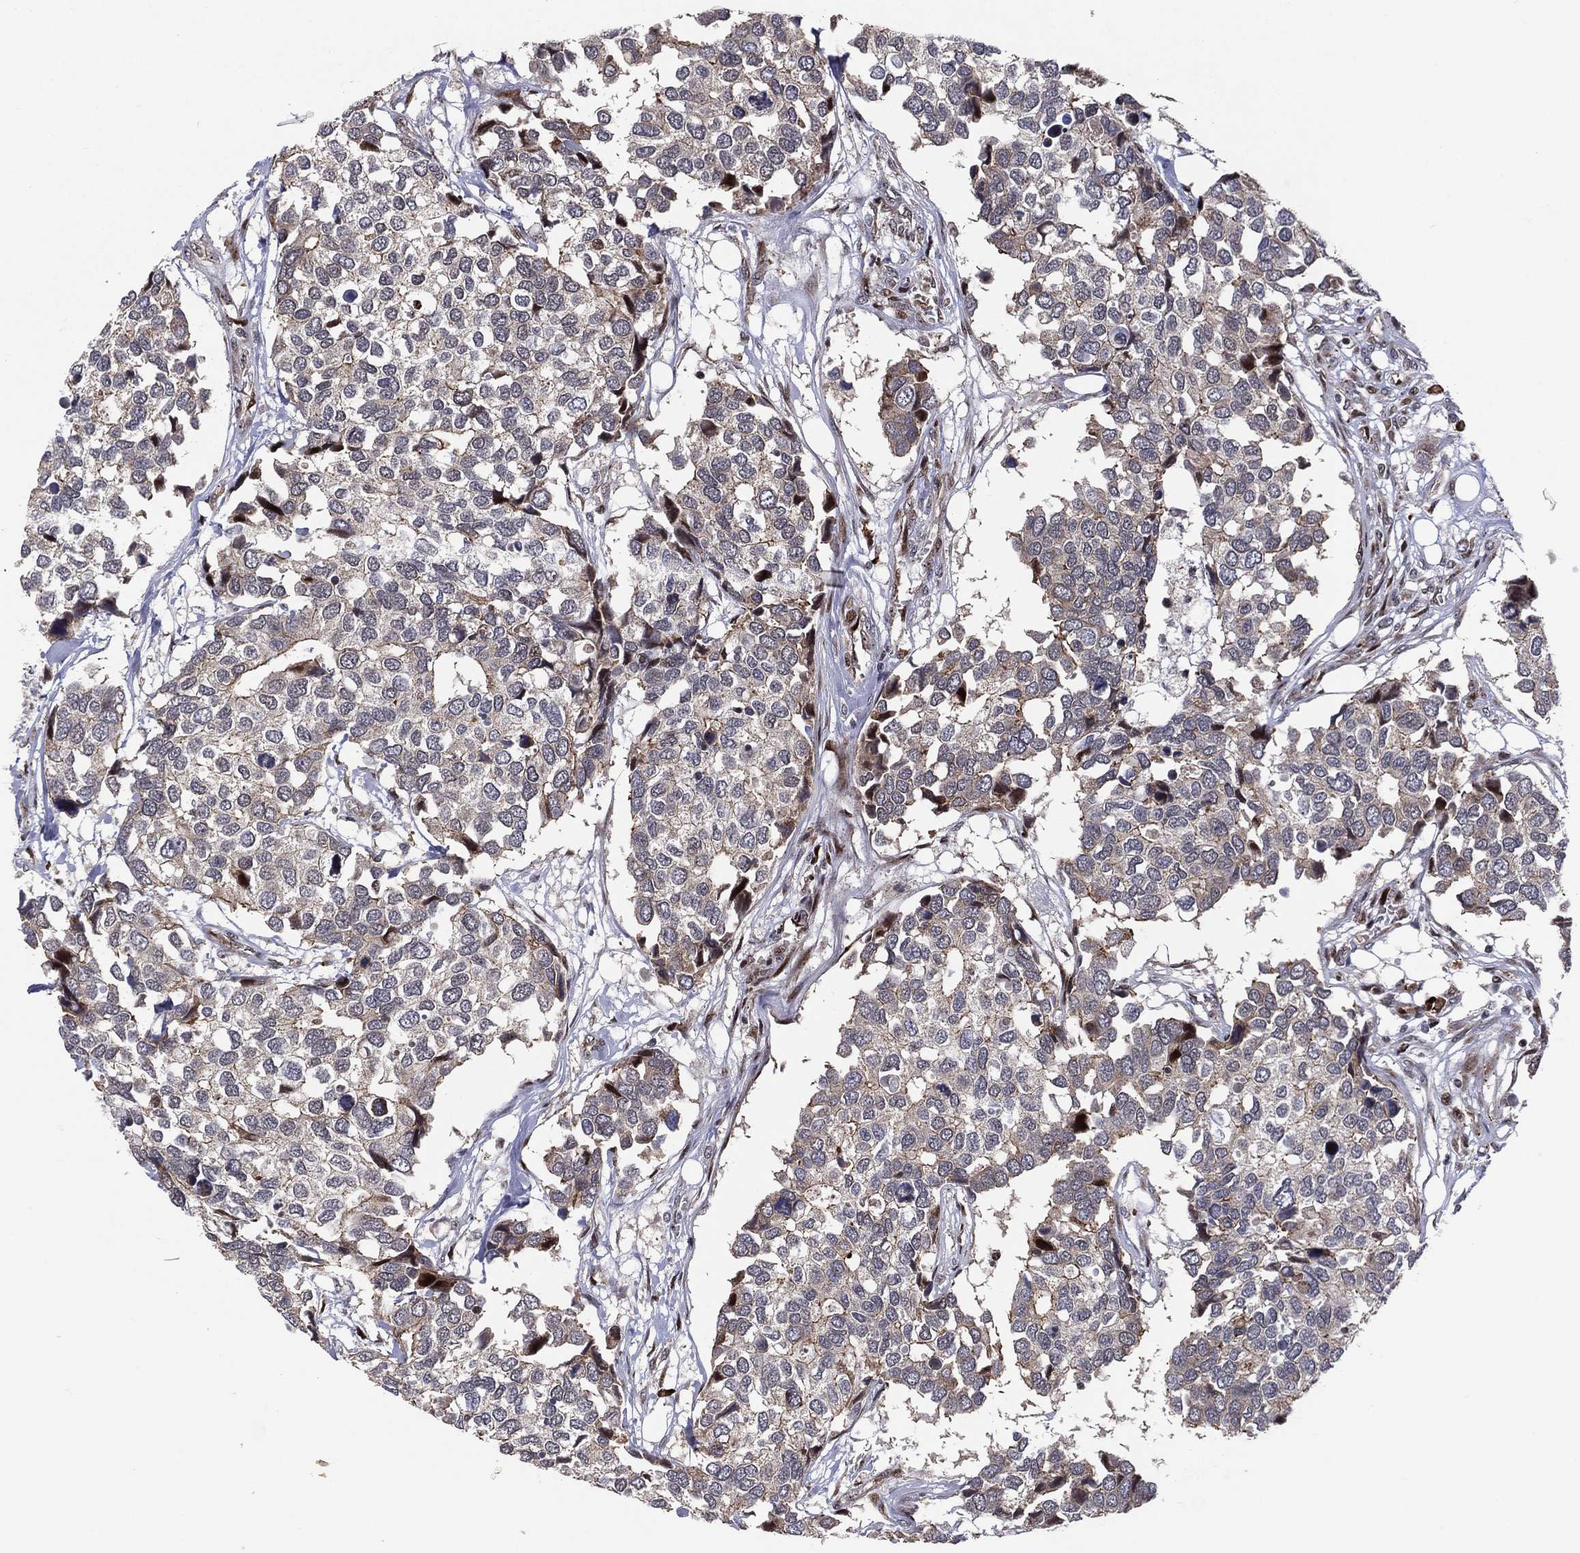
{"staining": {"intensity": "weak", "quantity": "25%-75%", "location": "cytoplasmic/membranous"}, "tissue": "breast cancer", "cell_type": "Tumor cells", "image_type": "cancer", "snomed": [{"axis": "morphology", "description": "Duct carcinoma"}, {"axis": "topography", "description": "Breast"}], "caption": "IHC of human breast cancer (intraductal carcinoma) reveals low levels of weak cytoplasmic/membranous positivity in about 25%-75% of tumor cells.", "gene": "VHL", "patient": {"sex": "female", "age": 83}}